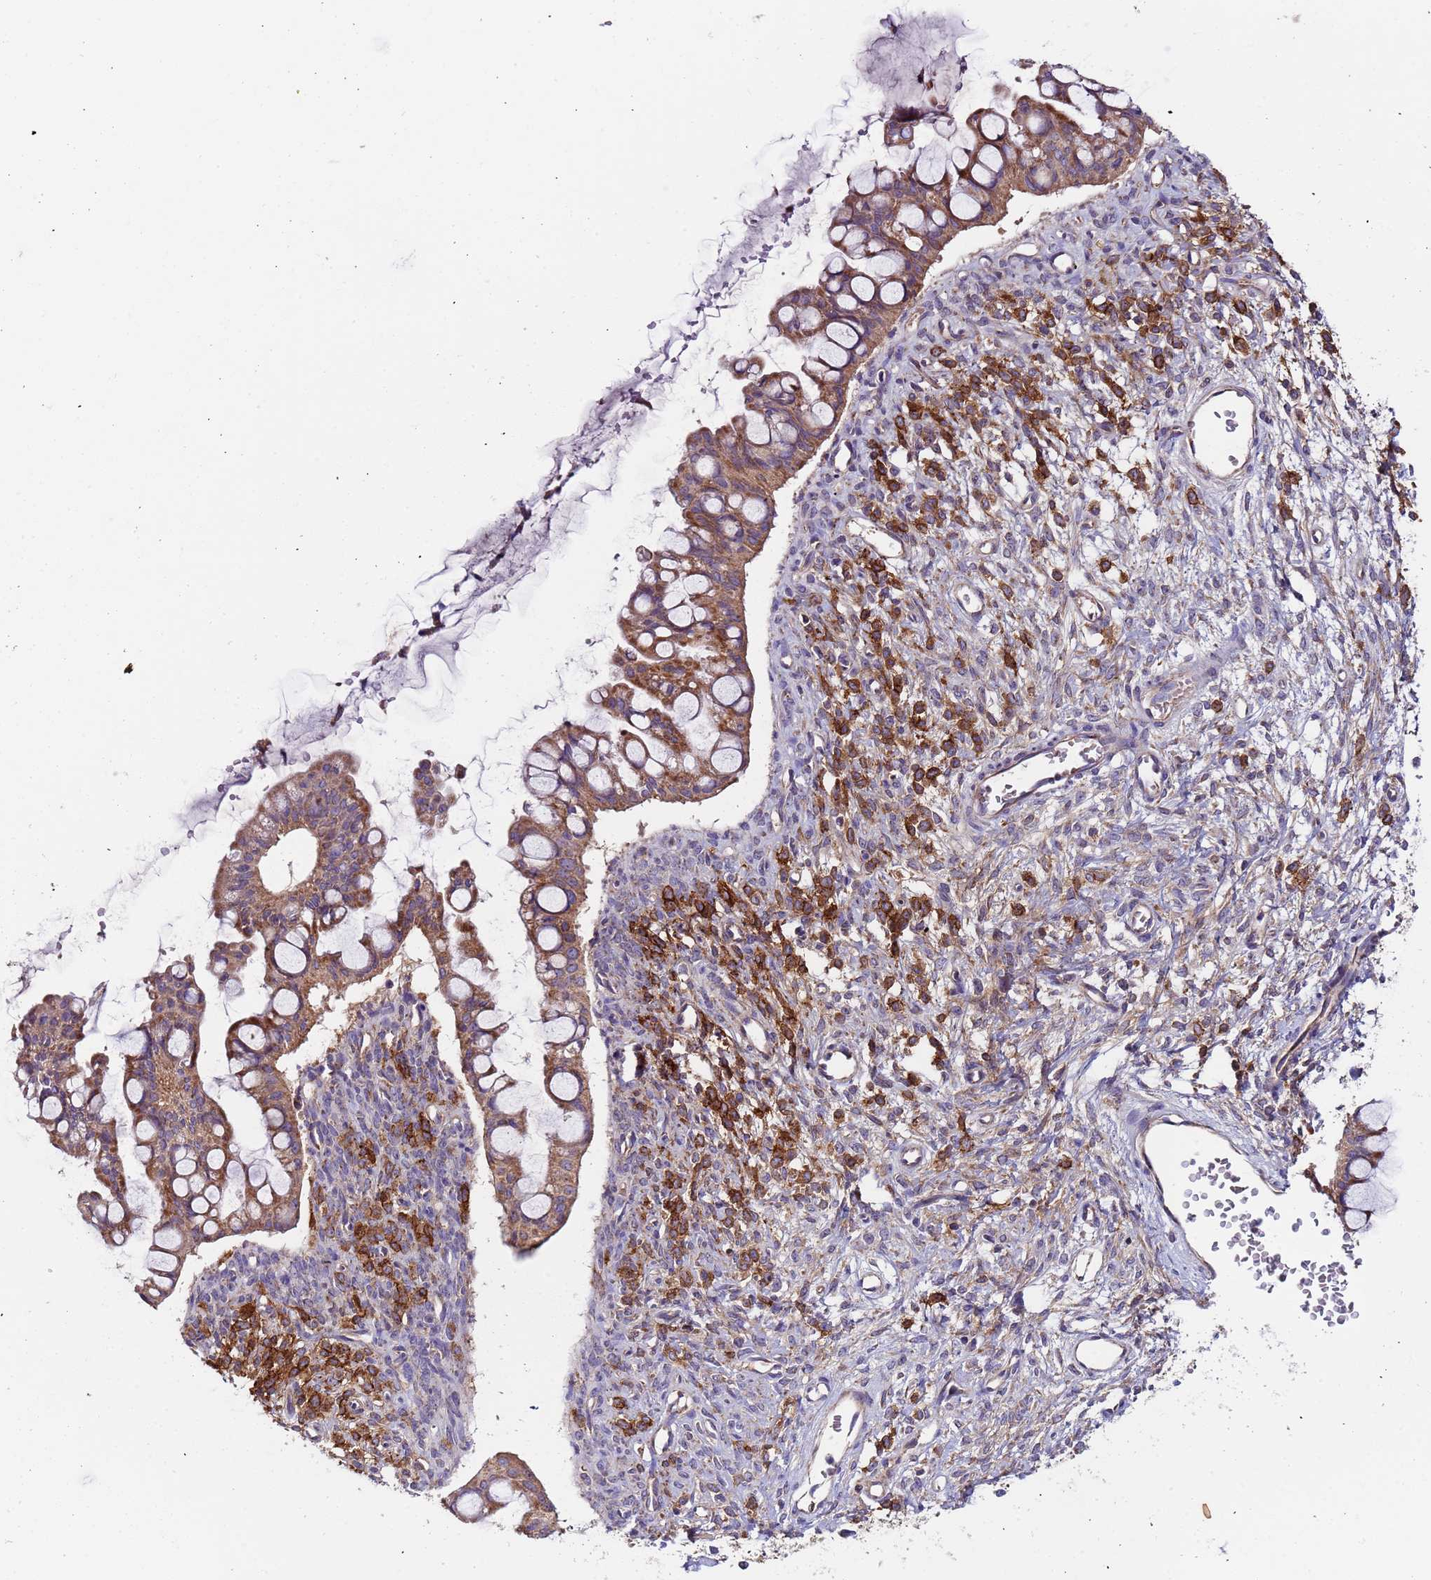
{"staining": {"intensity": "moderate", "quantity": ">75%", "location": "cytoplasmic/membranous"}, "tissue": "ovarian cancer", "cell_type": "Tumor cells", "image_type": "cancer", "snomed": [{"axis": "morphology", "description": "Cystadenocarcinoma, mucinous, NOS"}, {"axis": "topography", "description": "Ovary"}], "caption": "An IHC micrograph of neoplastic tissue is shown. Protein staining in brown labels moderate cytoplasmic/membranous positivity in mucinous cystadenocarcinoma (ovarian) within tumor cells.", "gene": "TMEM126A", "patient": {"sex": "female", "age": 73}}